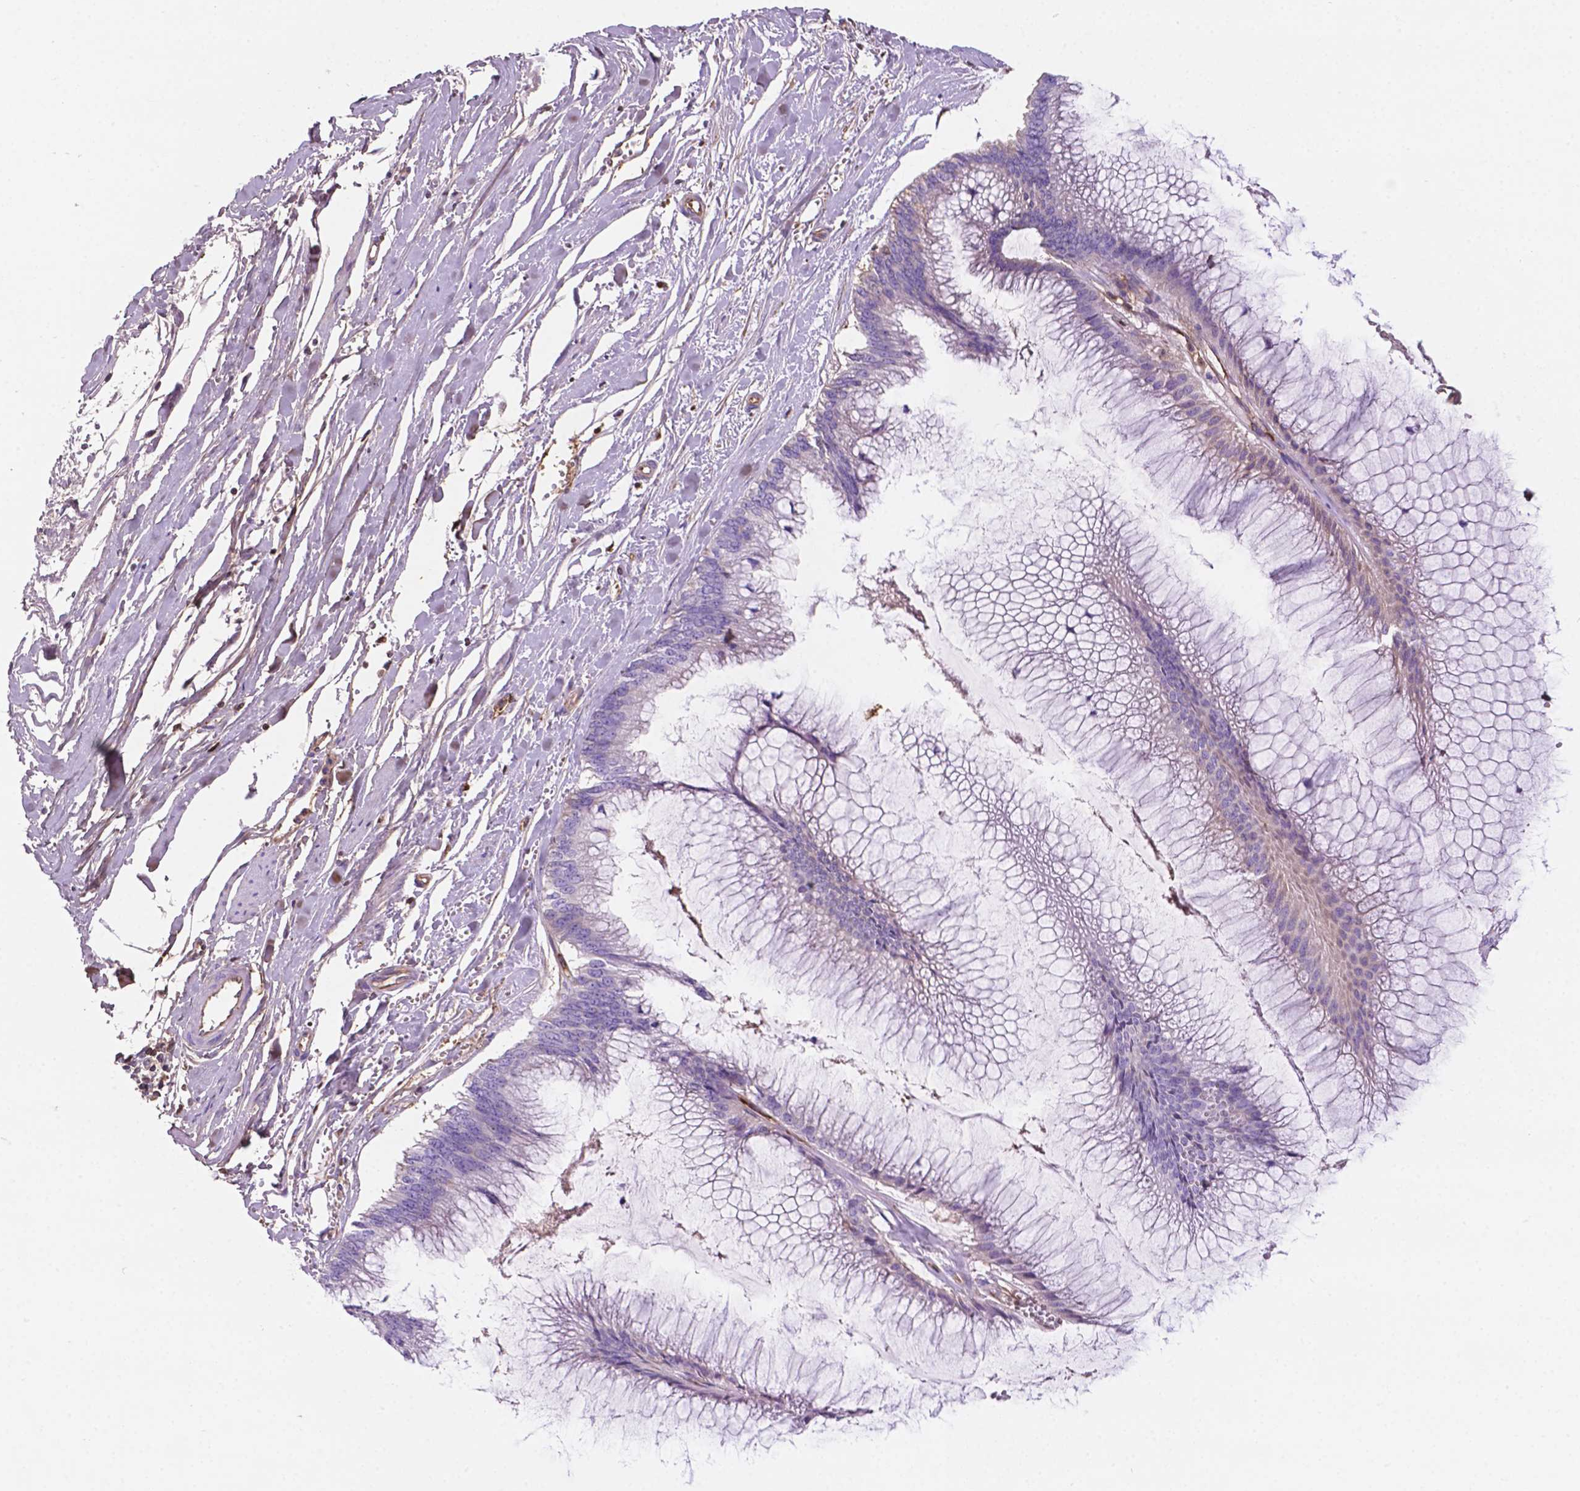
{"staining": {"intensity": "negative", "quantity": "none", "location": "none"}, "tissue": "ovarian cancer", "cell_type": "Tumor cells", "image_type": "cancer", "snomed": [{"axis": "morphology", "description": "Cystadenocarcinoma, mucinous, NOS"}, {"axis": "topography", "description": "Ovary"}], "caption": "A high-resolution image shows IHC staining of ovarian cancer (mucinous cystadenocarcinoma), which exhibits no significant expression in tumor cells.", "gene": "DCN", "patient": {"sex": "female", "age": 44}}